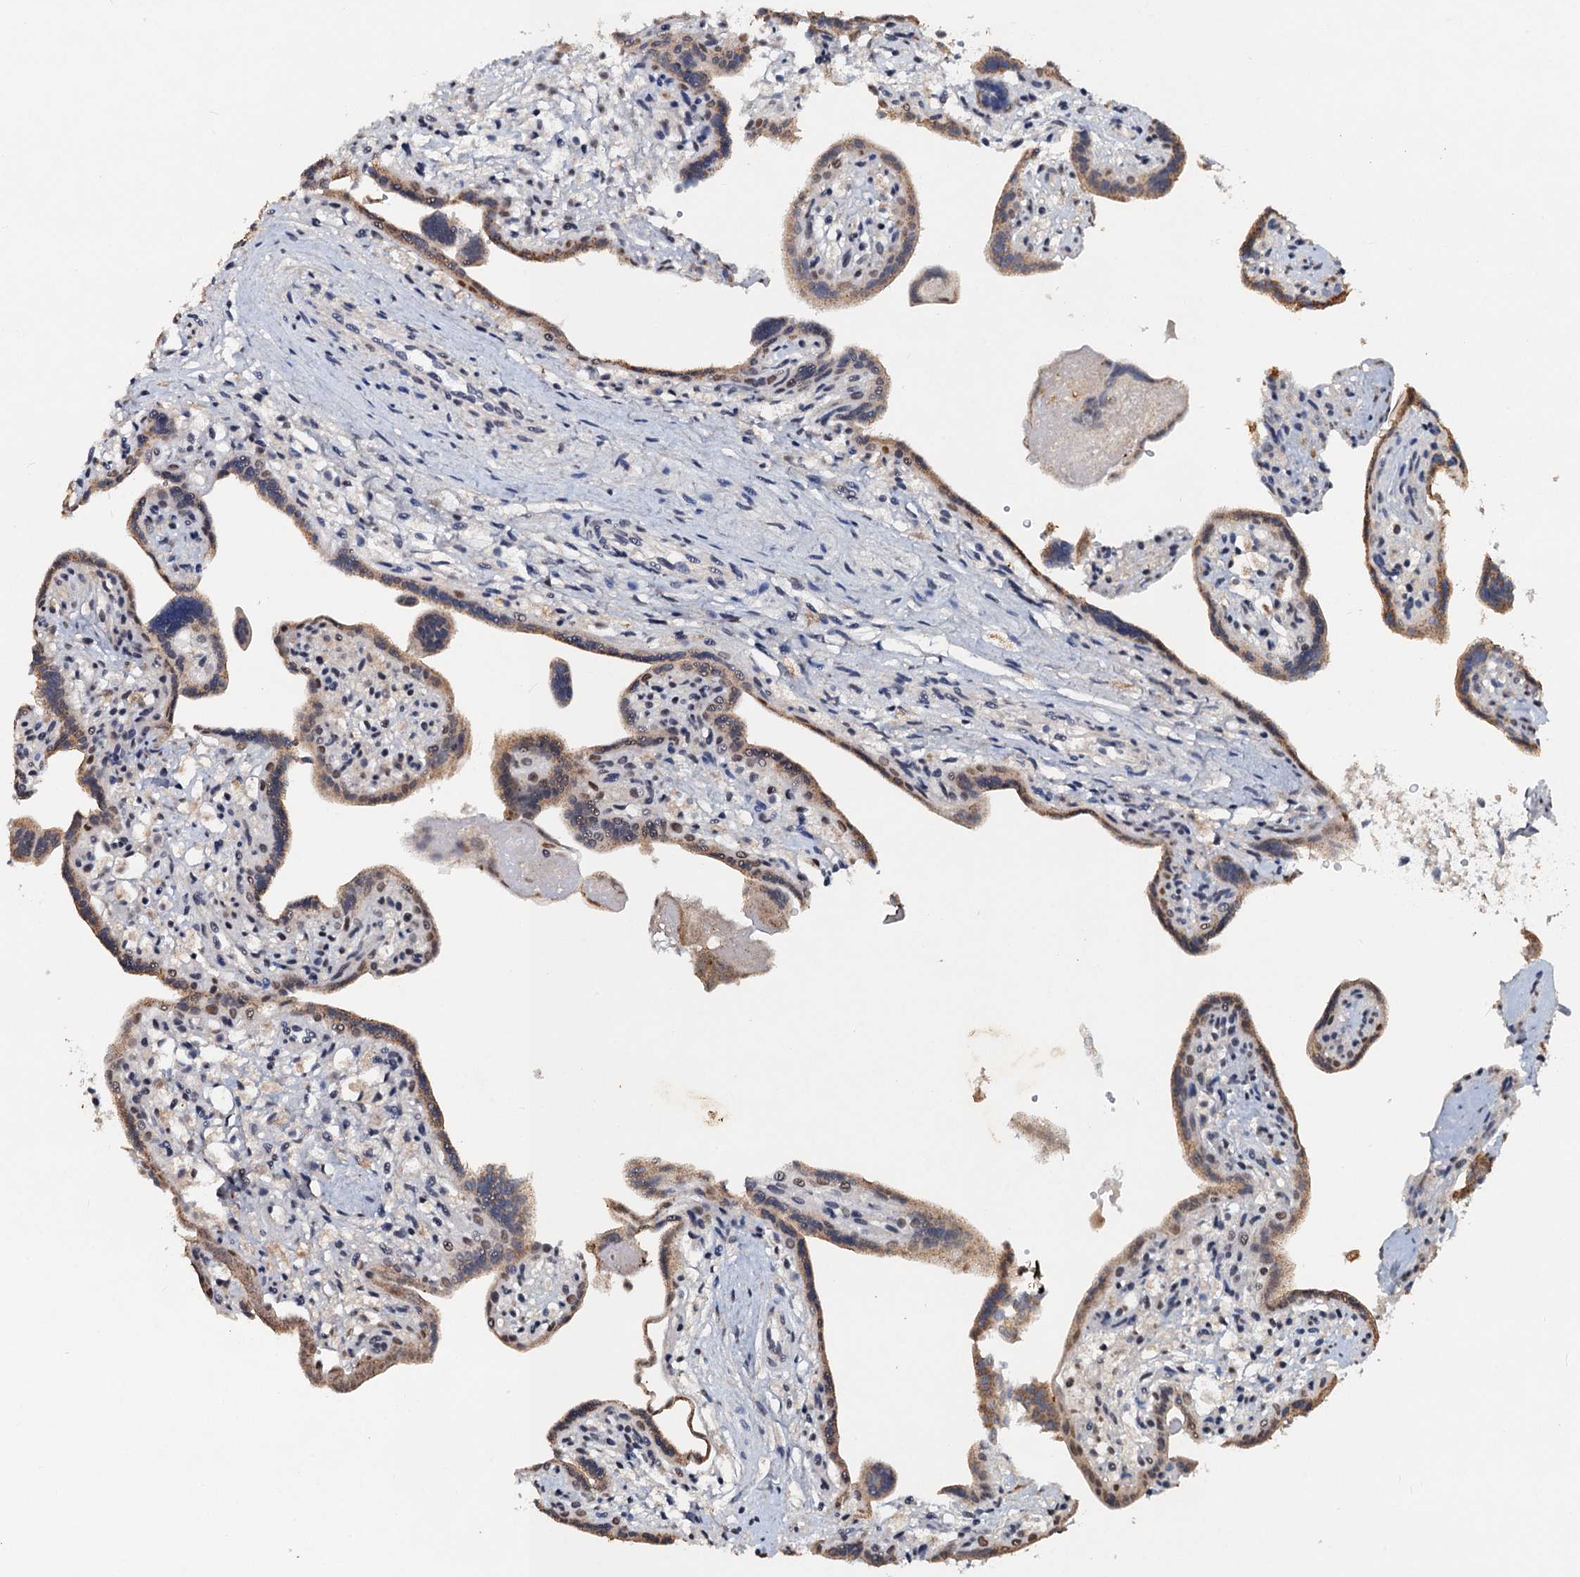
{"staining": {"intensity": "moderate", "quantity": "<25%", "location": "cytoplasmic/membranous"}, "tissue": "placenta", "cell_type": "Trophoblastic cells", "image_type": "normal", "snomed": [{"axis": "morphology", "description": "Normal tissue, NOS"}, {"axis": "topography", "description": "Placenta"}], "caption": "Immunohistochemical staining of normal placenta demonstrates <25% levels of moderate cytoplasmic/membranous protein expression in approximately <25% of trophoblastic cells.", "gene": "CSTF3", "patient": {"sex": "female", "age": 37}}